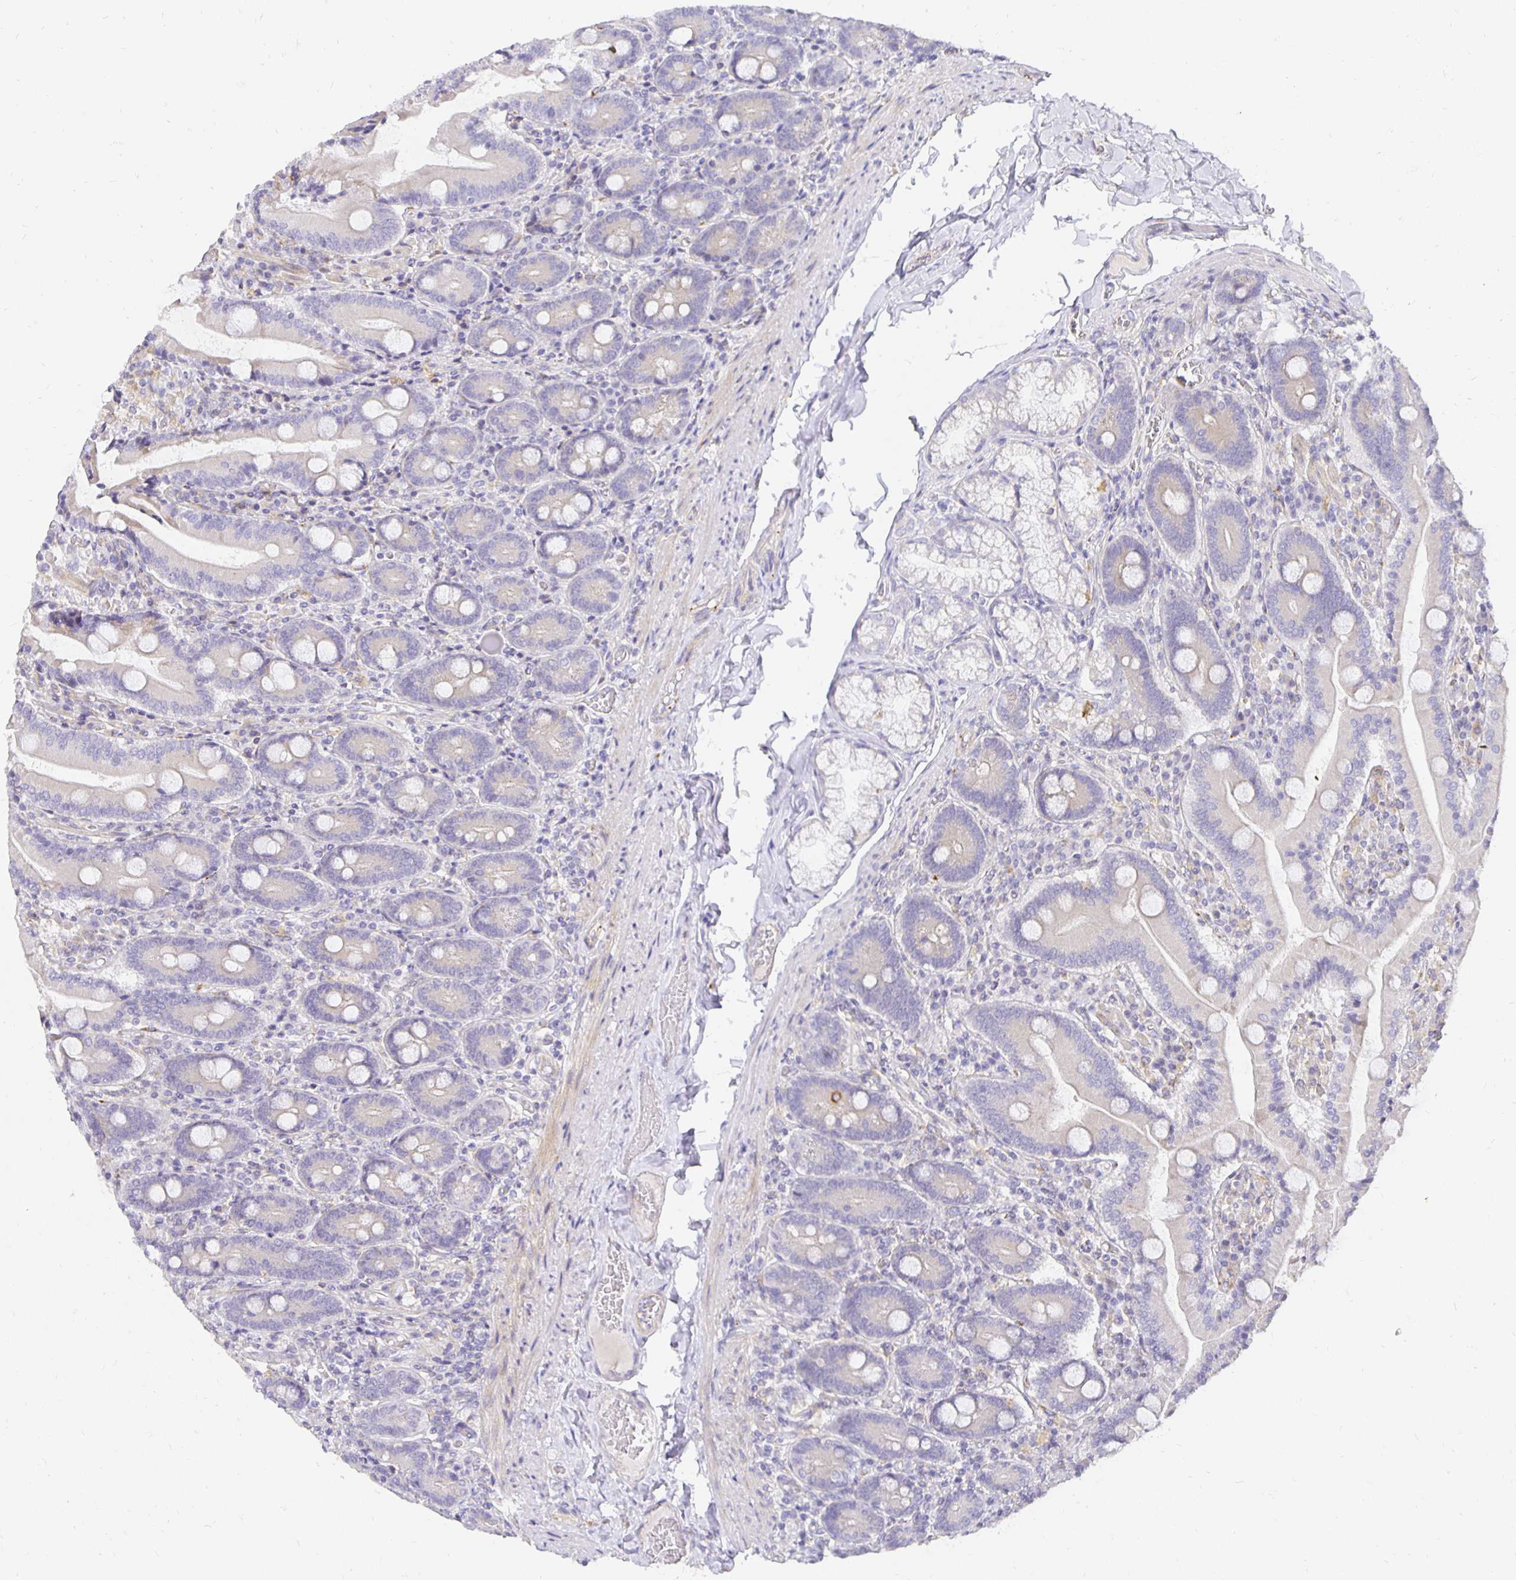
{"staining": {"intensity": "weak", "quantity": "25%-75%", "location": "cytoplasmic/membranous"}, "tissue": "duodenum", "cell_type": "Glandular cells", "image_type": "normal", "snomed": [{"axis": "morphology", "description": "Normal tissue, NOS"}, {"axis": "topography", "description": "Duodenum"}], "caption": "Human duodenum stained for a protein (brown) displays weak cytoplasmic/membranous positive positivity in approximately 25%-75% of glandular cells.", "gene": "PLOD1", "patient": {"sex": "female", "age": 62}}